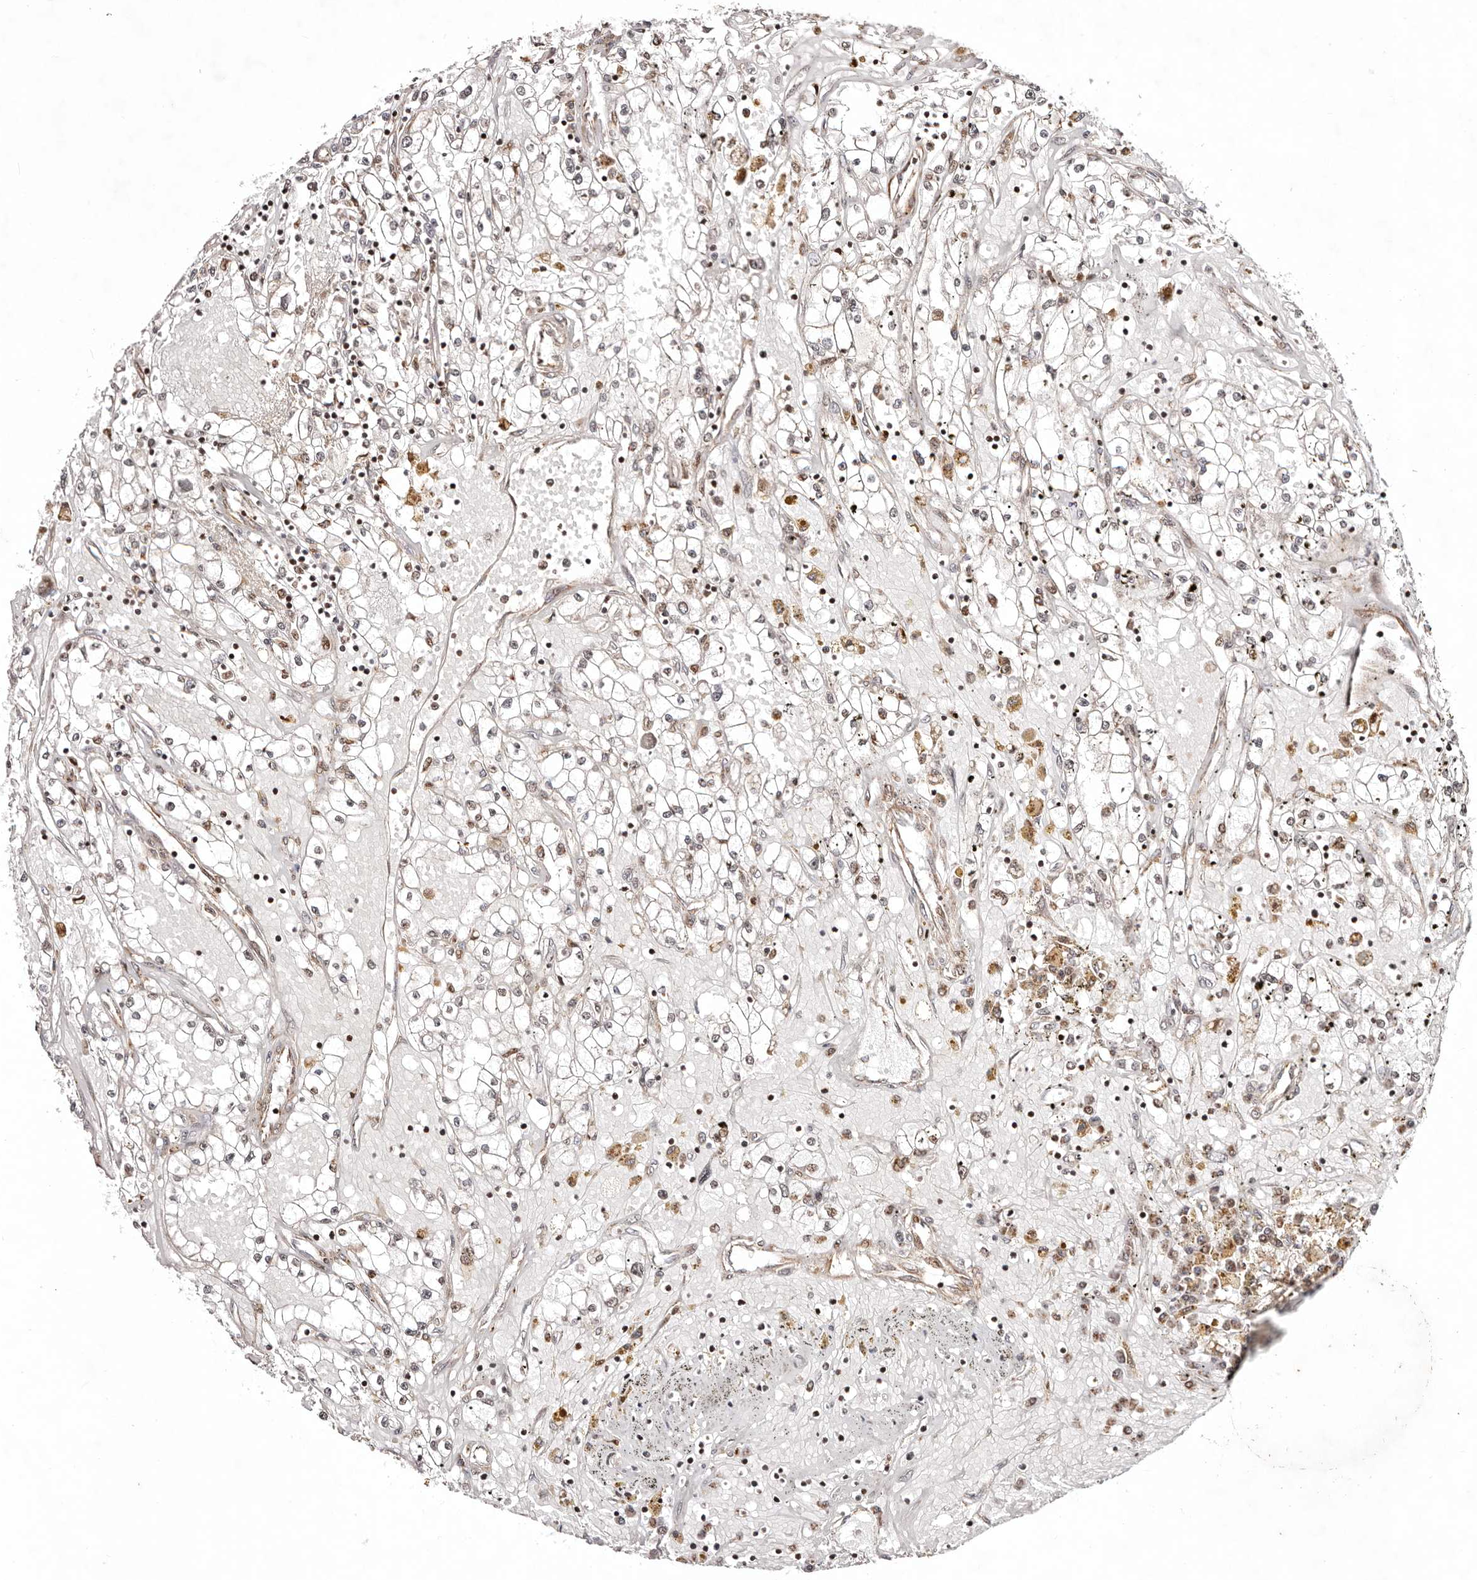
{"staining": {"intensity": "weak", "quantity": "<25%", "location": "cytoplasmic/membranous,nuclear"}, "tissue": "renal cancer", "cell_type": "Tumor cells", "image_type": "cancer", "snomed": [{"axis": "morphology", "description": "Adenocarcinoma, NOS"}, {"axis": "topography", "description": "Kidney"}], "caption": "A micrograph of renal adenocarcinoma stained for a protein demonstrates no brown staining in tumor cells. (DAB (3,3'-diaminobenzidine) immunohistochemistry (IHC) visualized using brightfield microscopy, high magnification).", "gene": "HIVEP3", "patient": {"sex": "male", "age": 56}}